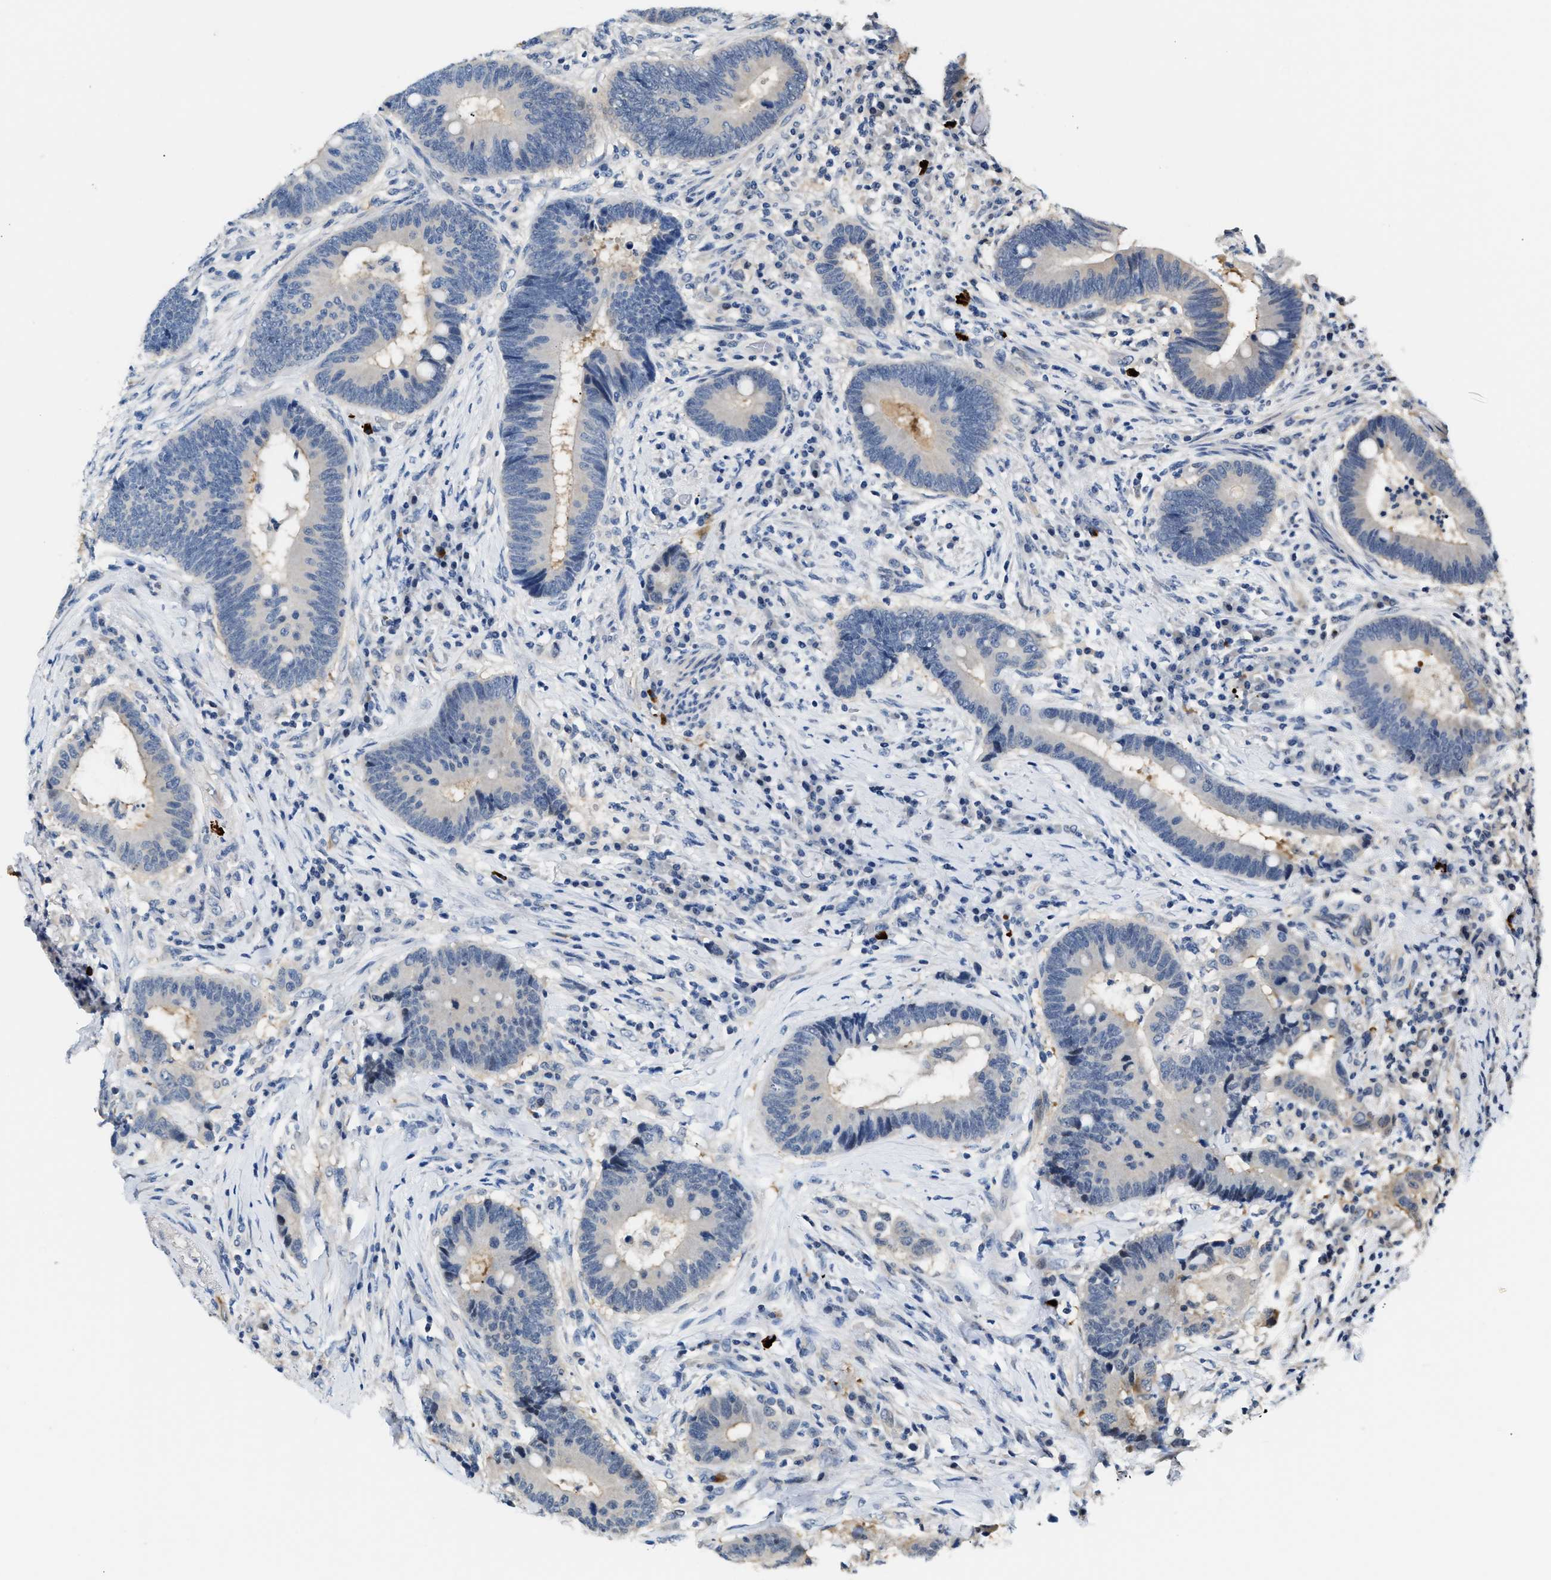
{"staining": {"intensity": "negative", "quantity": "none", "location": "none"}, "tissue": "colorectal cancer", "cell_type": "Tumor cells", "image_type": "cancer", "snomed": [{"axis": "morphology", "description": "Adenocarcinoma, NOS"}, {"axis": "topography", "description": "Rectum"}, {"axis": "topography", "description": "Anal"}], "caption": "Immunohistochemistry (IHC) image of neoplastic tissue: human colorectal cancer (adenocarcinoma) stained with DAB displays no significant protein staining in tumor cells.", "gene": "TUT7", "patient": {"sex": "female", "age": 89}}